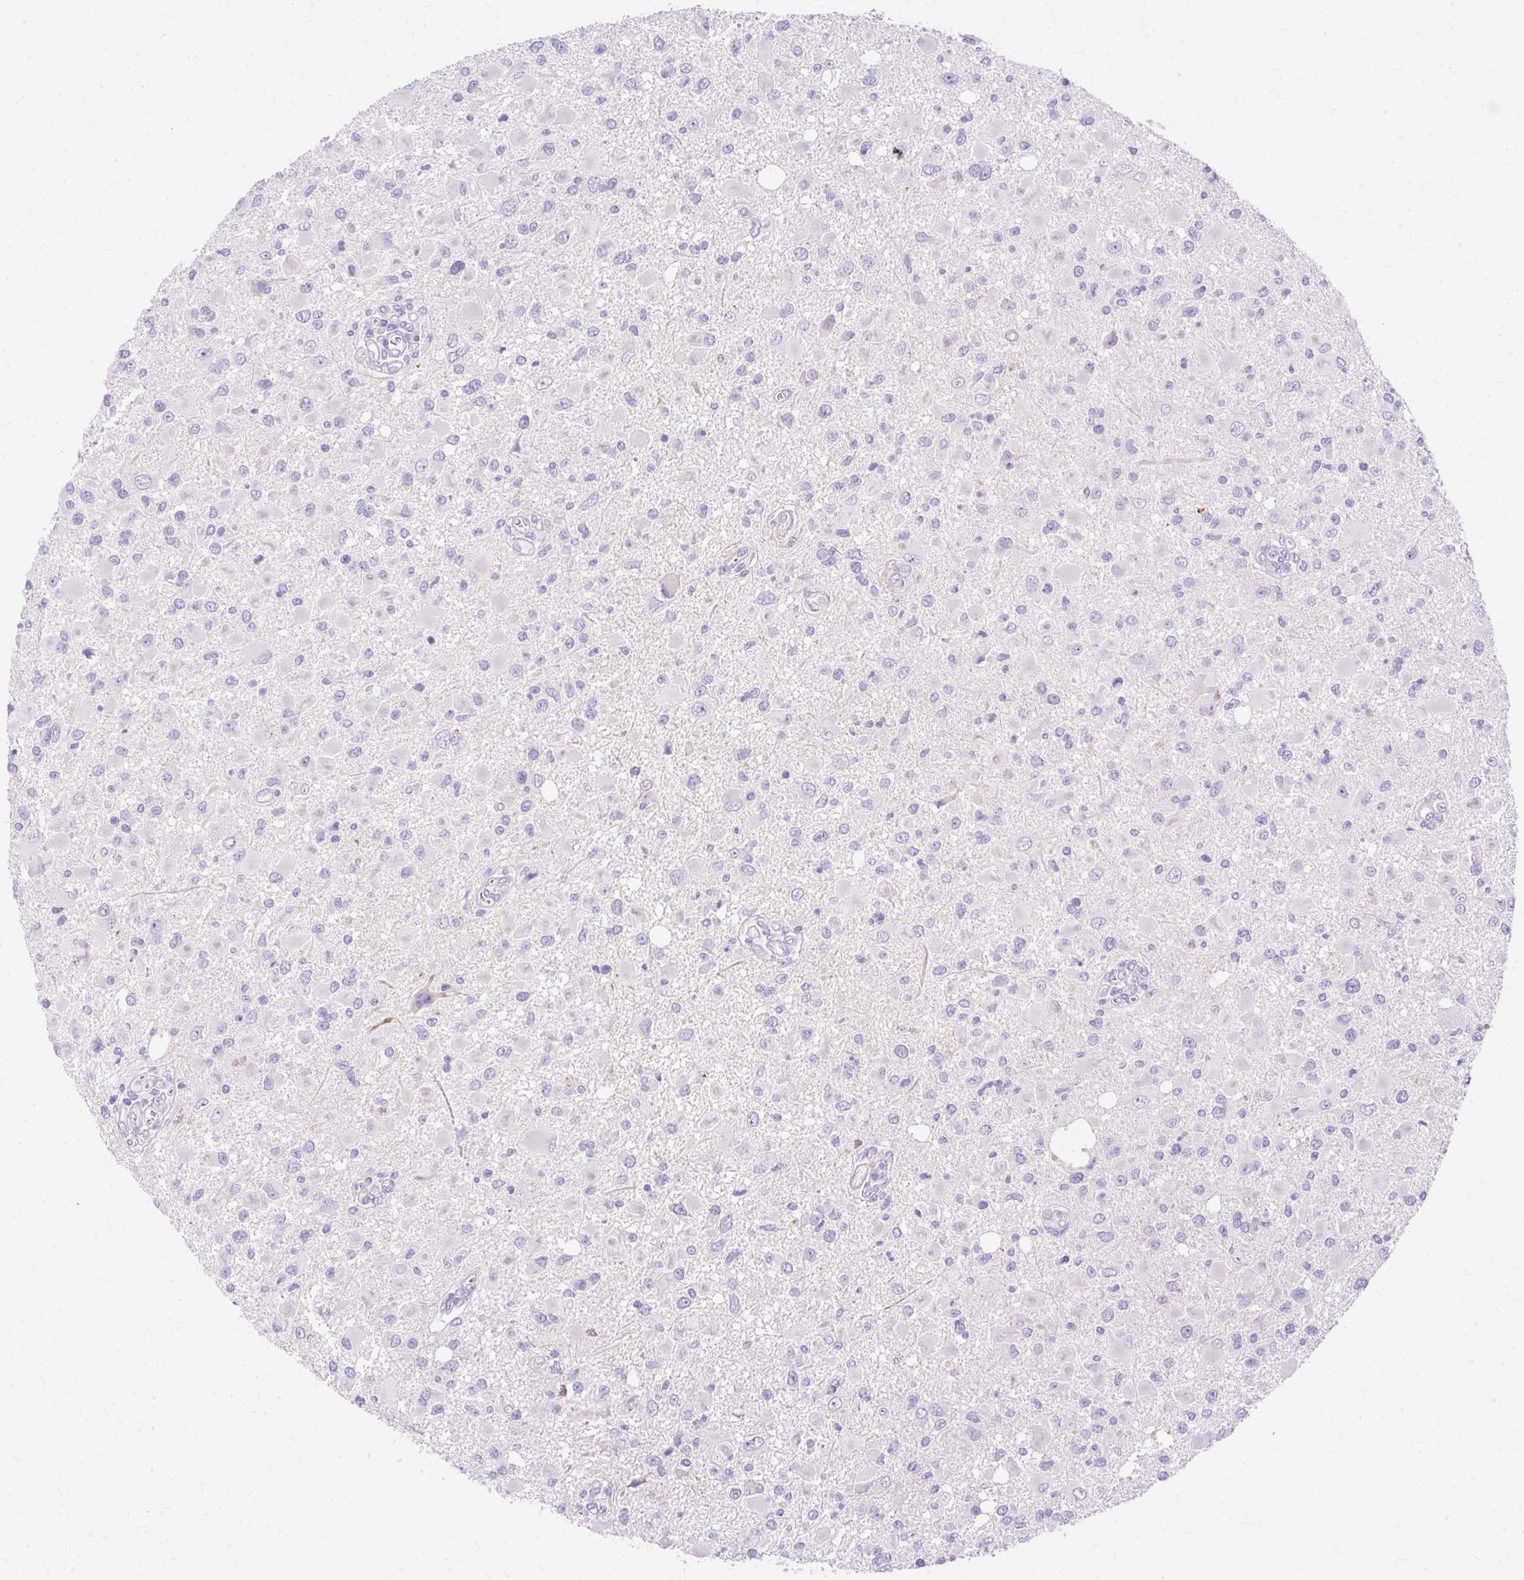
{"staining": {"intensity": "negative", "quantity": "none", "location": "none"}, "tissue": "glioma", "cell_type": "Tumor cells", "image_type": "cancer", "snomed": [{"axis": "morphology", "description": "Glioma, malignant, High grade"}, {"axis": "topography", "description": "Brain"}], "caption": "Tumor cells show no significant protein staining in malignant glioma (high-grade).", "gene": "MYO6", "patient": {"sex": "male", "age": 53}}